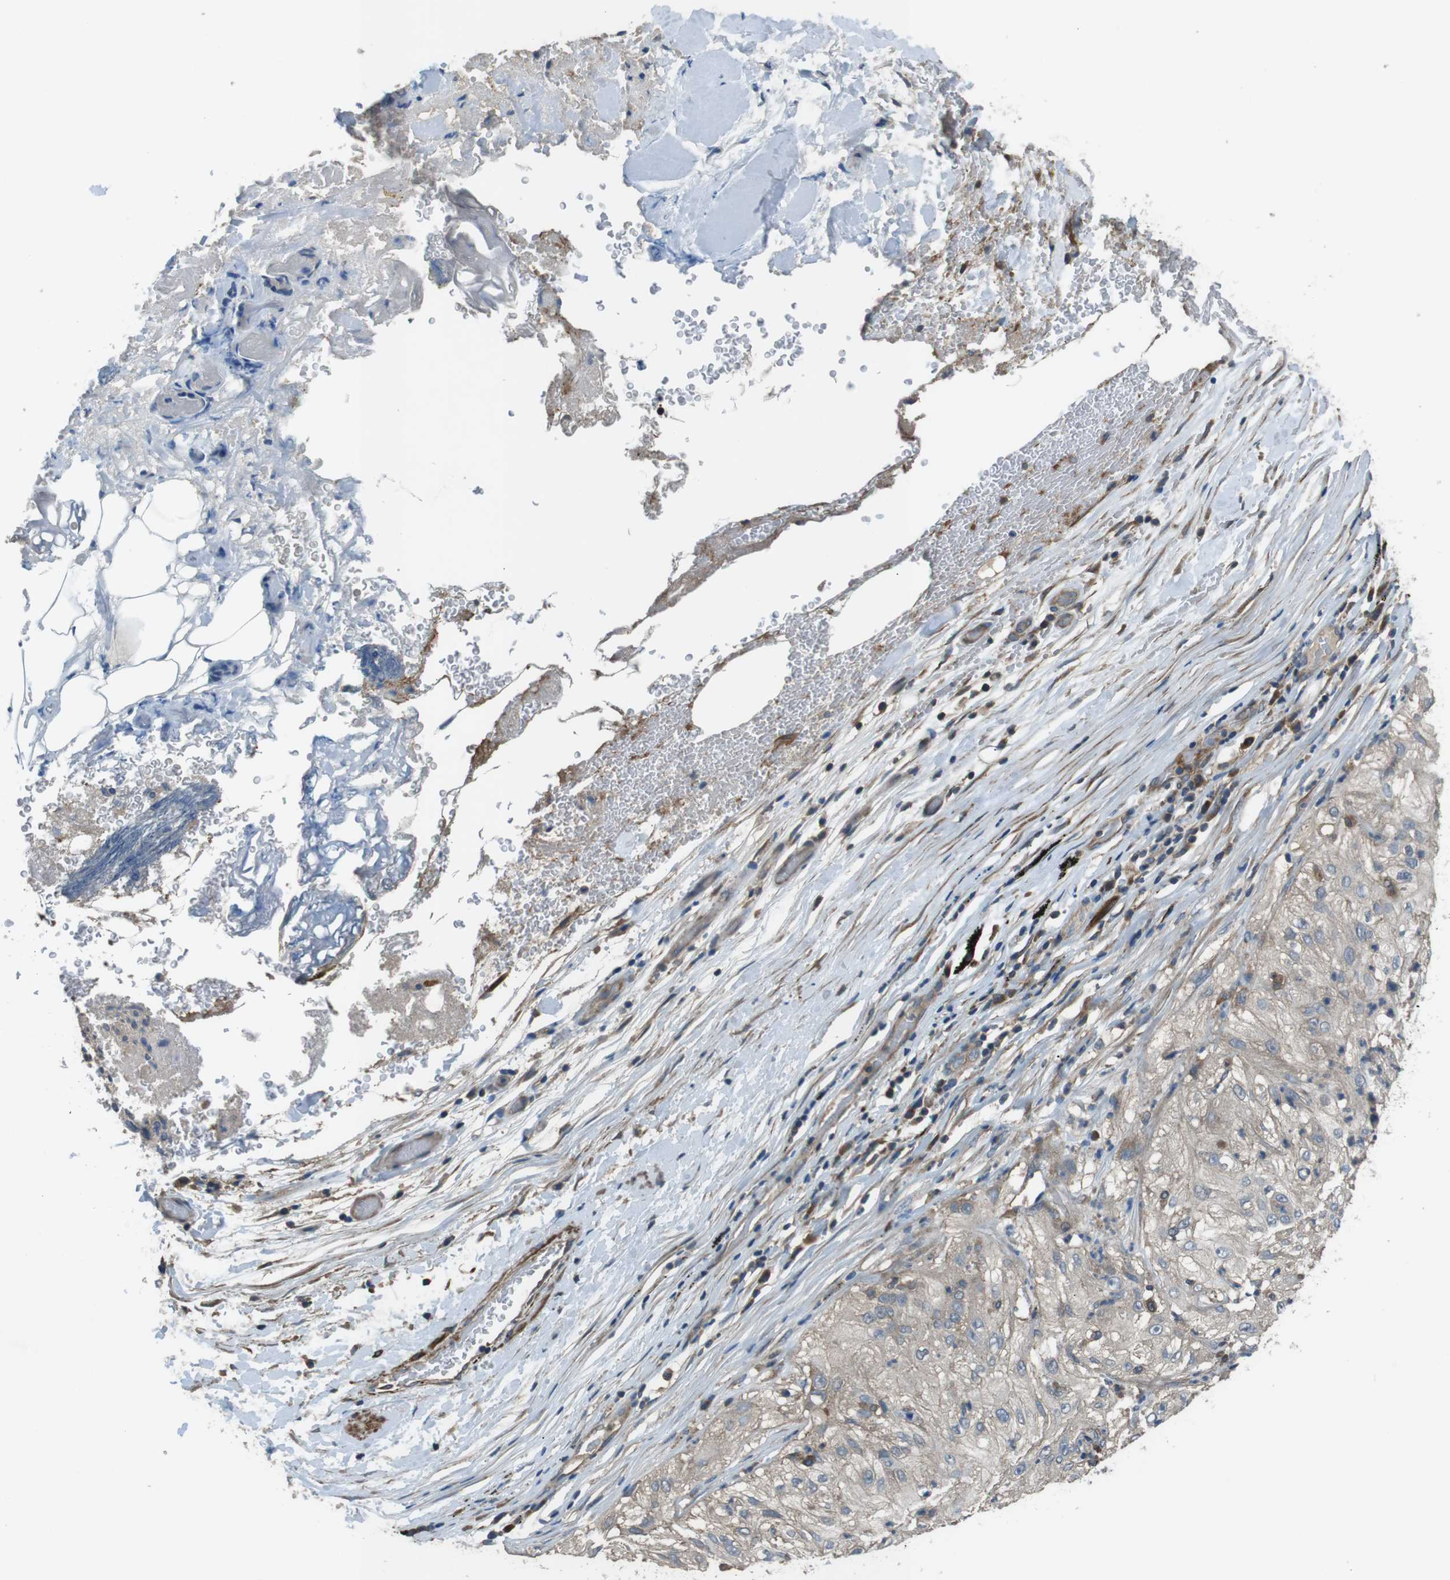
{"staining": {"intensity": "weak", "quantity": "<25%", "location": "cytoplasmic/membranous"}, "tissue": "lung cancer", "cell_type": "Tumor cells", "image_type": "cancer", "snomed": [{"axis": "morphology", "description": "Inflammation, NOS"}, {"axis": "morphology", "description": "Squamous cell carcinoma, NOS"}, {"axis": "topography", "description": "Lymph node"}, {"axis": "topography", "description": "Soft tissue"}, {"axis": "topography", "description": "Lung"}], "caption": "Immunohistochemical staining of lung squamous cell carcinoma exhibits no significant staining in tumor cells.", "gene": "FUT2", "patient": {"sex": "male", "age": 66}}